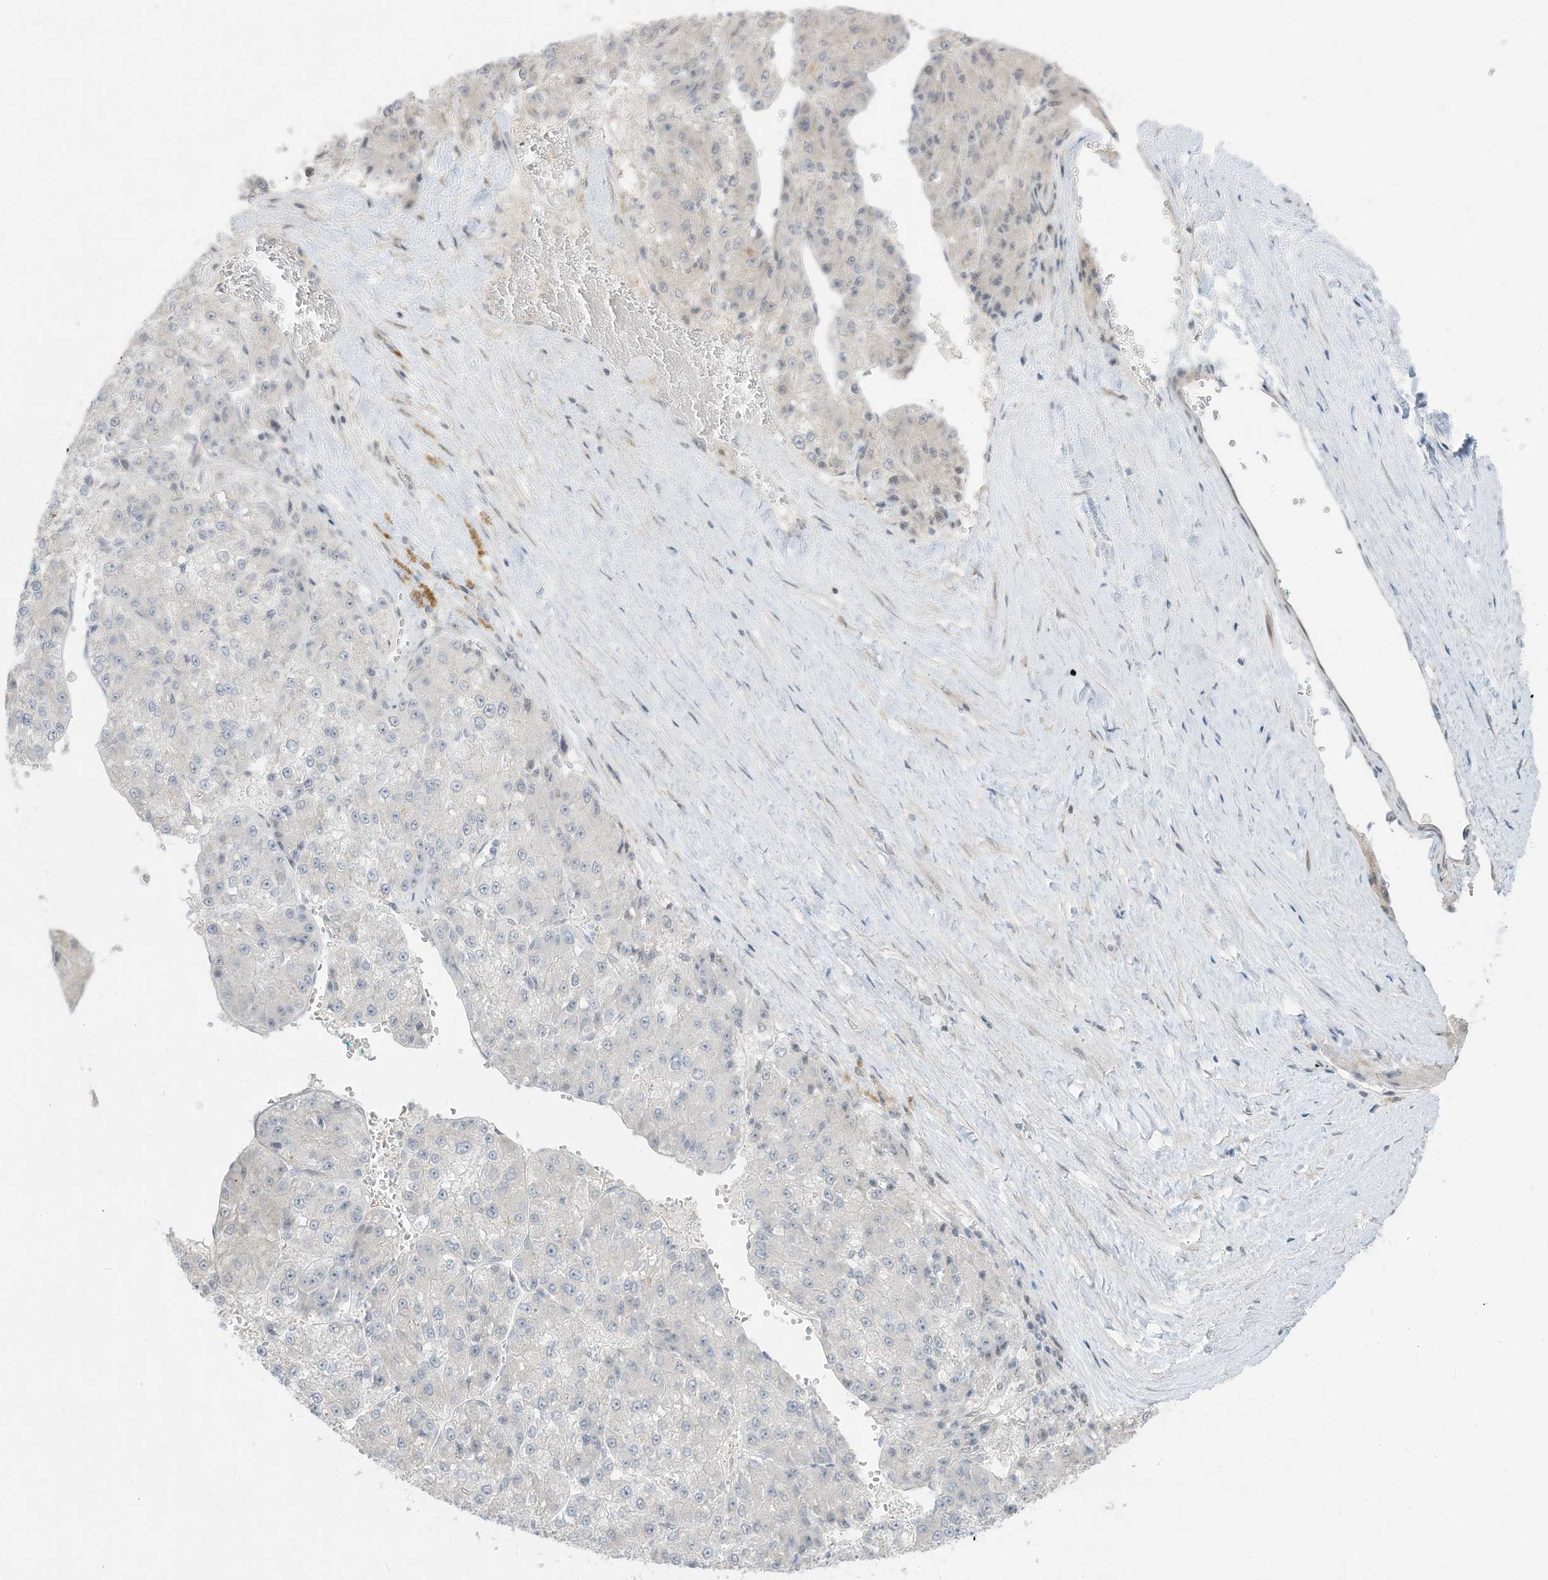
{"staining": {"intensity": "negative", "quantity": "none", "location": "none"}, "tissue": "liver cancer", "cell_type": "Tumor cells", "image_type": "cancer", "snomed": [{"axis": "morphology", "description": "Carcinoma, Hepatocellular, NOS"}, {"axis": "topography", "description": "Liver"}], "caption": "High power microscopy image of an immunohistochemistry (IHC) histopathology image of liver hepatocellular carcinoma, revealing no significant staining in tumor cells.", "gene": "ASPRV1", "patient": {"sex": "female", "age": 73}}